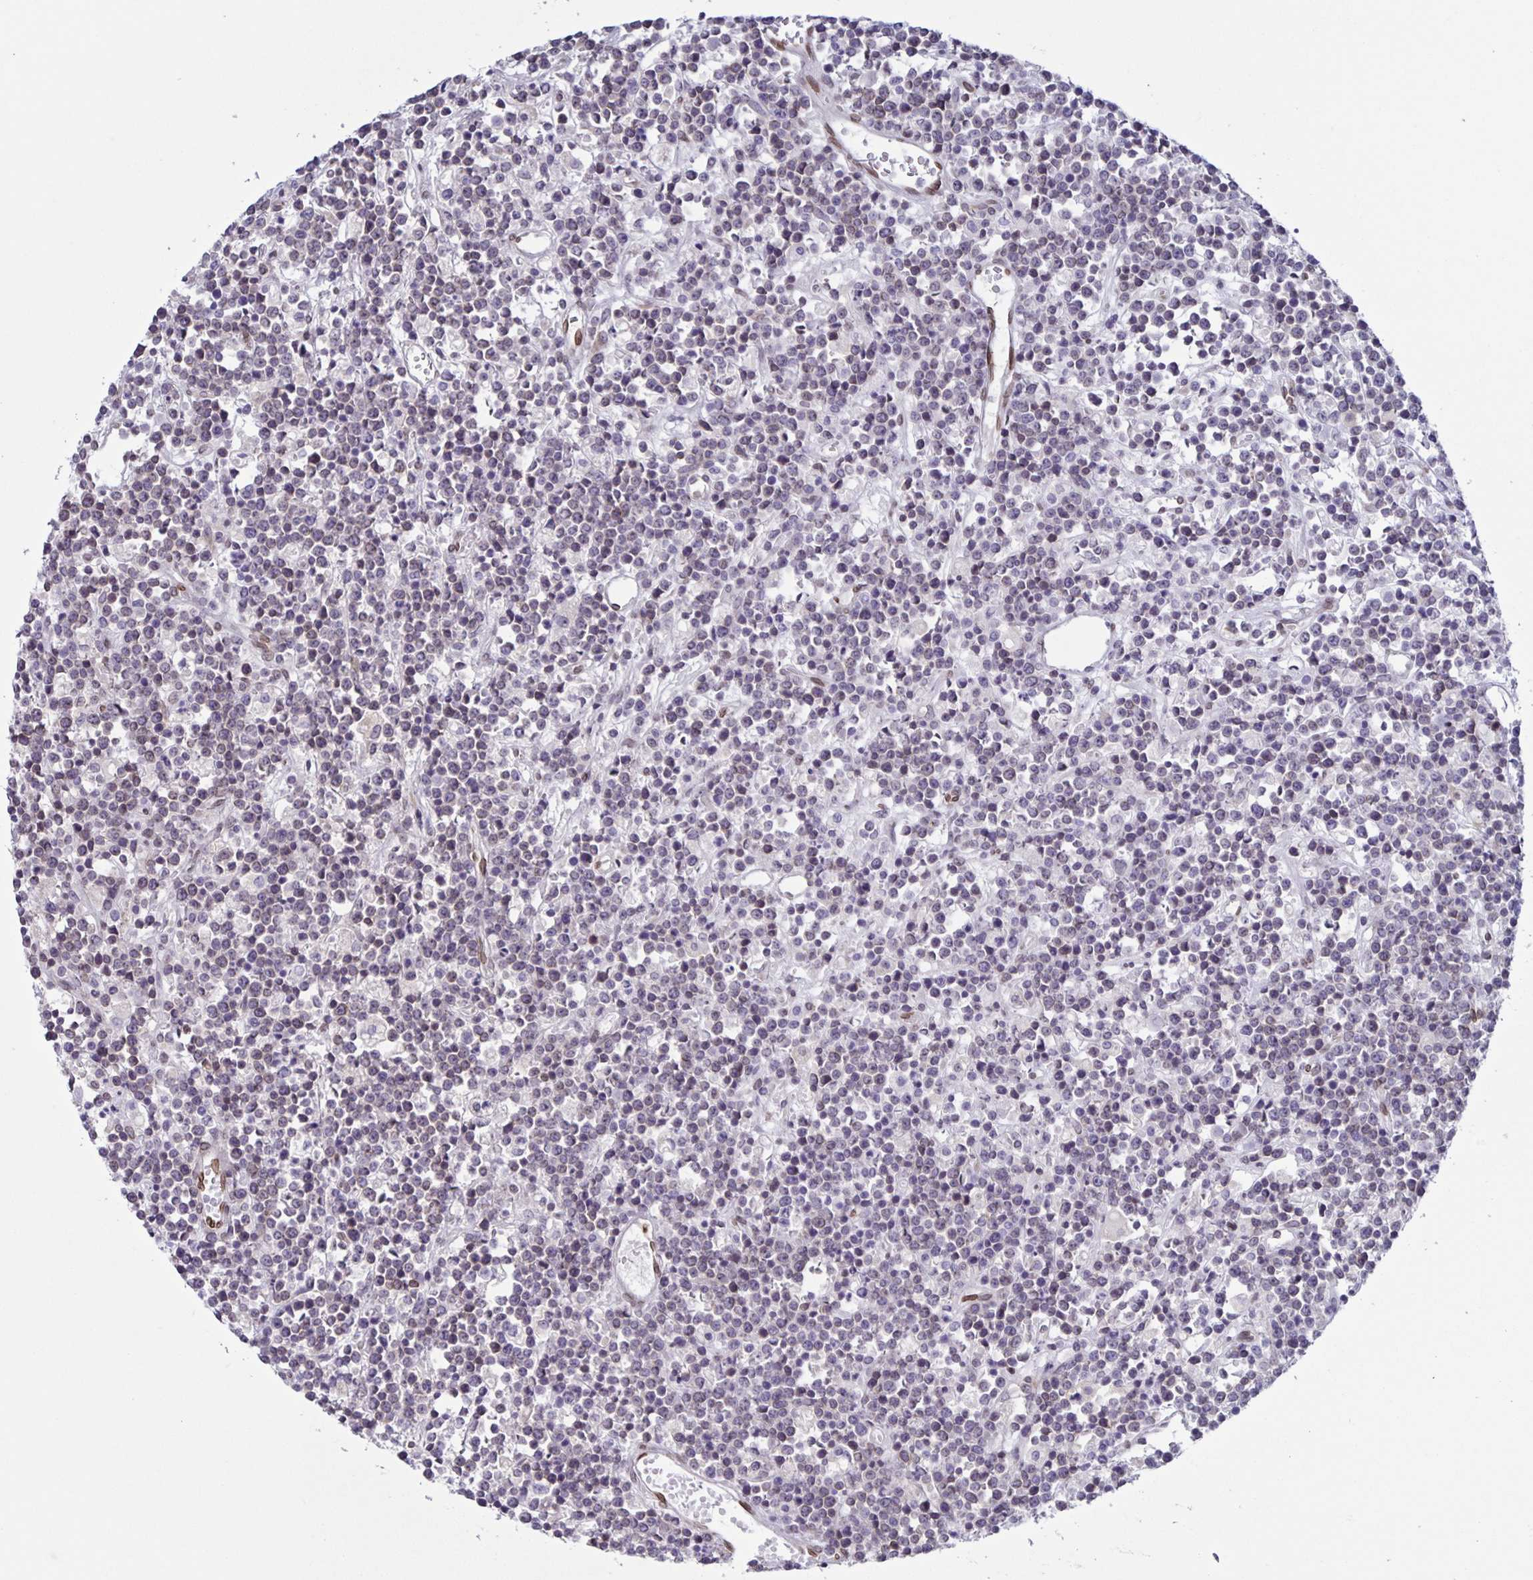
{"staining": {"intensity": "negative", "quantity": "none", "location": "none"}, "tissue": "lymphoma", "cell_type": "Tumor cells", "image_type": "cancer", "snomed": [{"axis": "morphology", "description": "Malignant lymphoma, non-Hodgkin's type, High grade"}, {"axis": "topography", "description": "Ovary"}], "caption": "DAB immunohistochemical staining of lymphoma reveals no significant expression in tumor cells.", "gene": "SYNE2", "patient": {"sex": "female", "age": 56}}